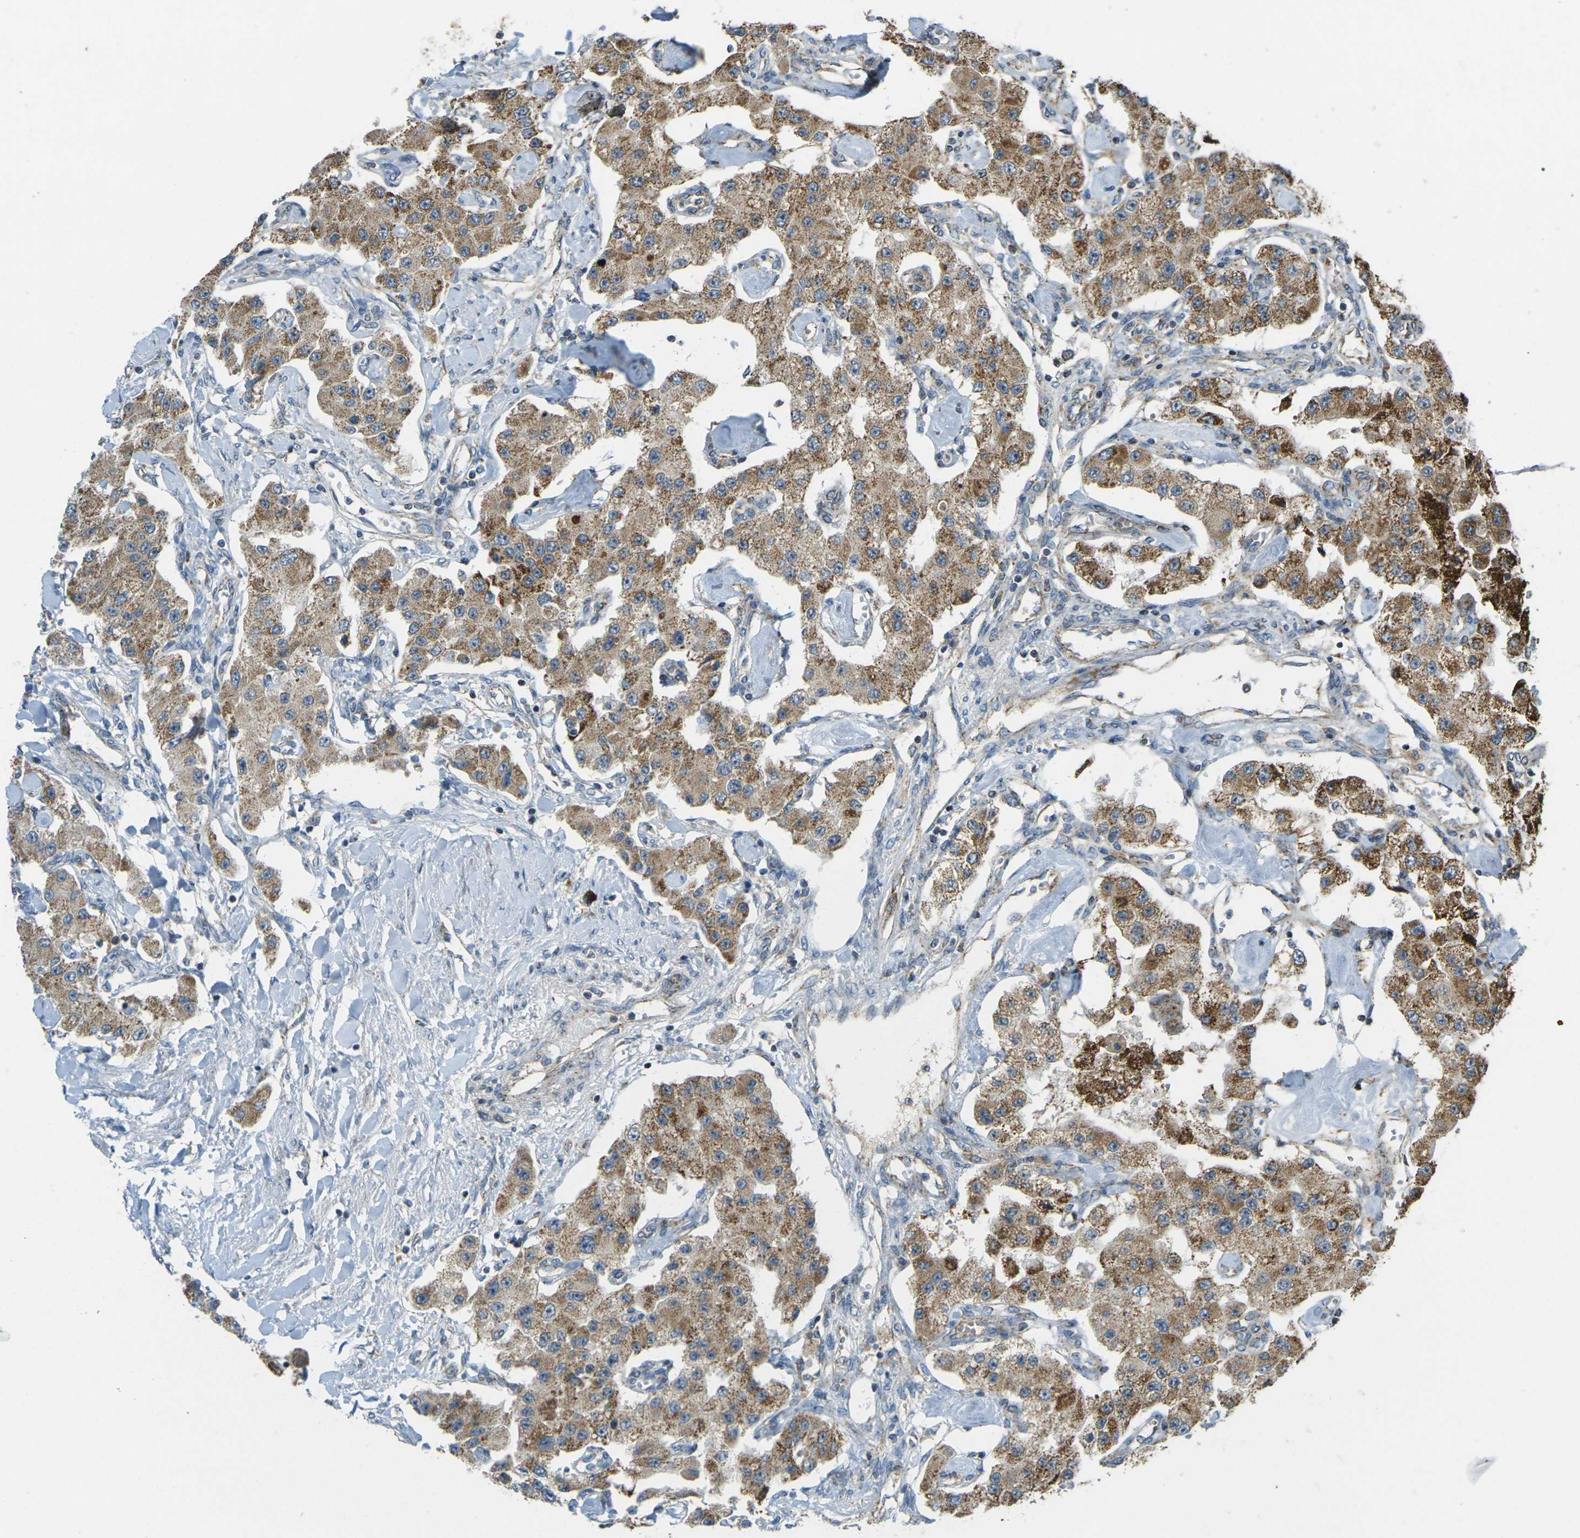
{"staining": {"intensity": "moderate", "quantity": ">75%", "location": "cytoplasmic/membranous"}, "tissue": "carcinoid", "cell_type": "Tumor cells", "image_type": "cancer", "snomed": [{"axis": "morphology", "description": "Carcinoid, malignant, NOS"}, {"axis": "topography", "description": "Pancreas"}], "caption": "Human carcinoid stained with a brown dye shows moderate cytoplasmic/membranous positive expression in about >75% of tumor cells.", "gene": "IGF1R", "patient": {"sex": "male", "age": 41}}